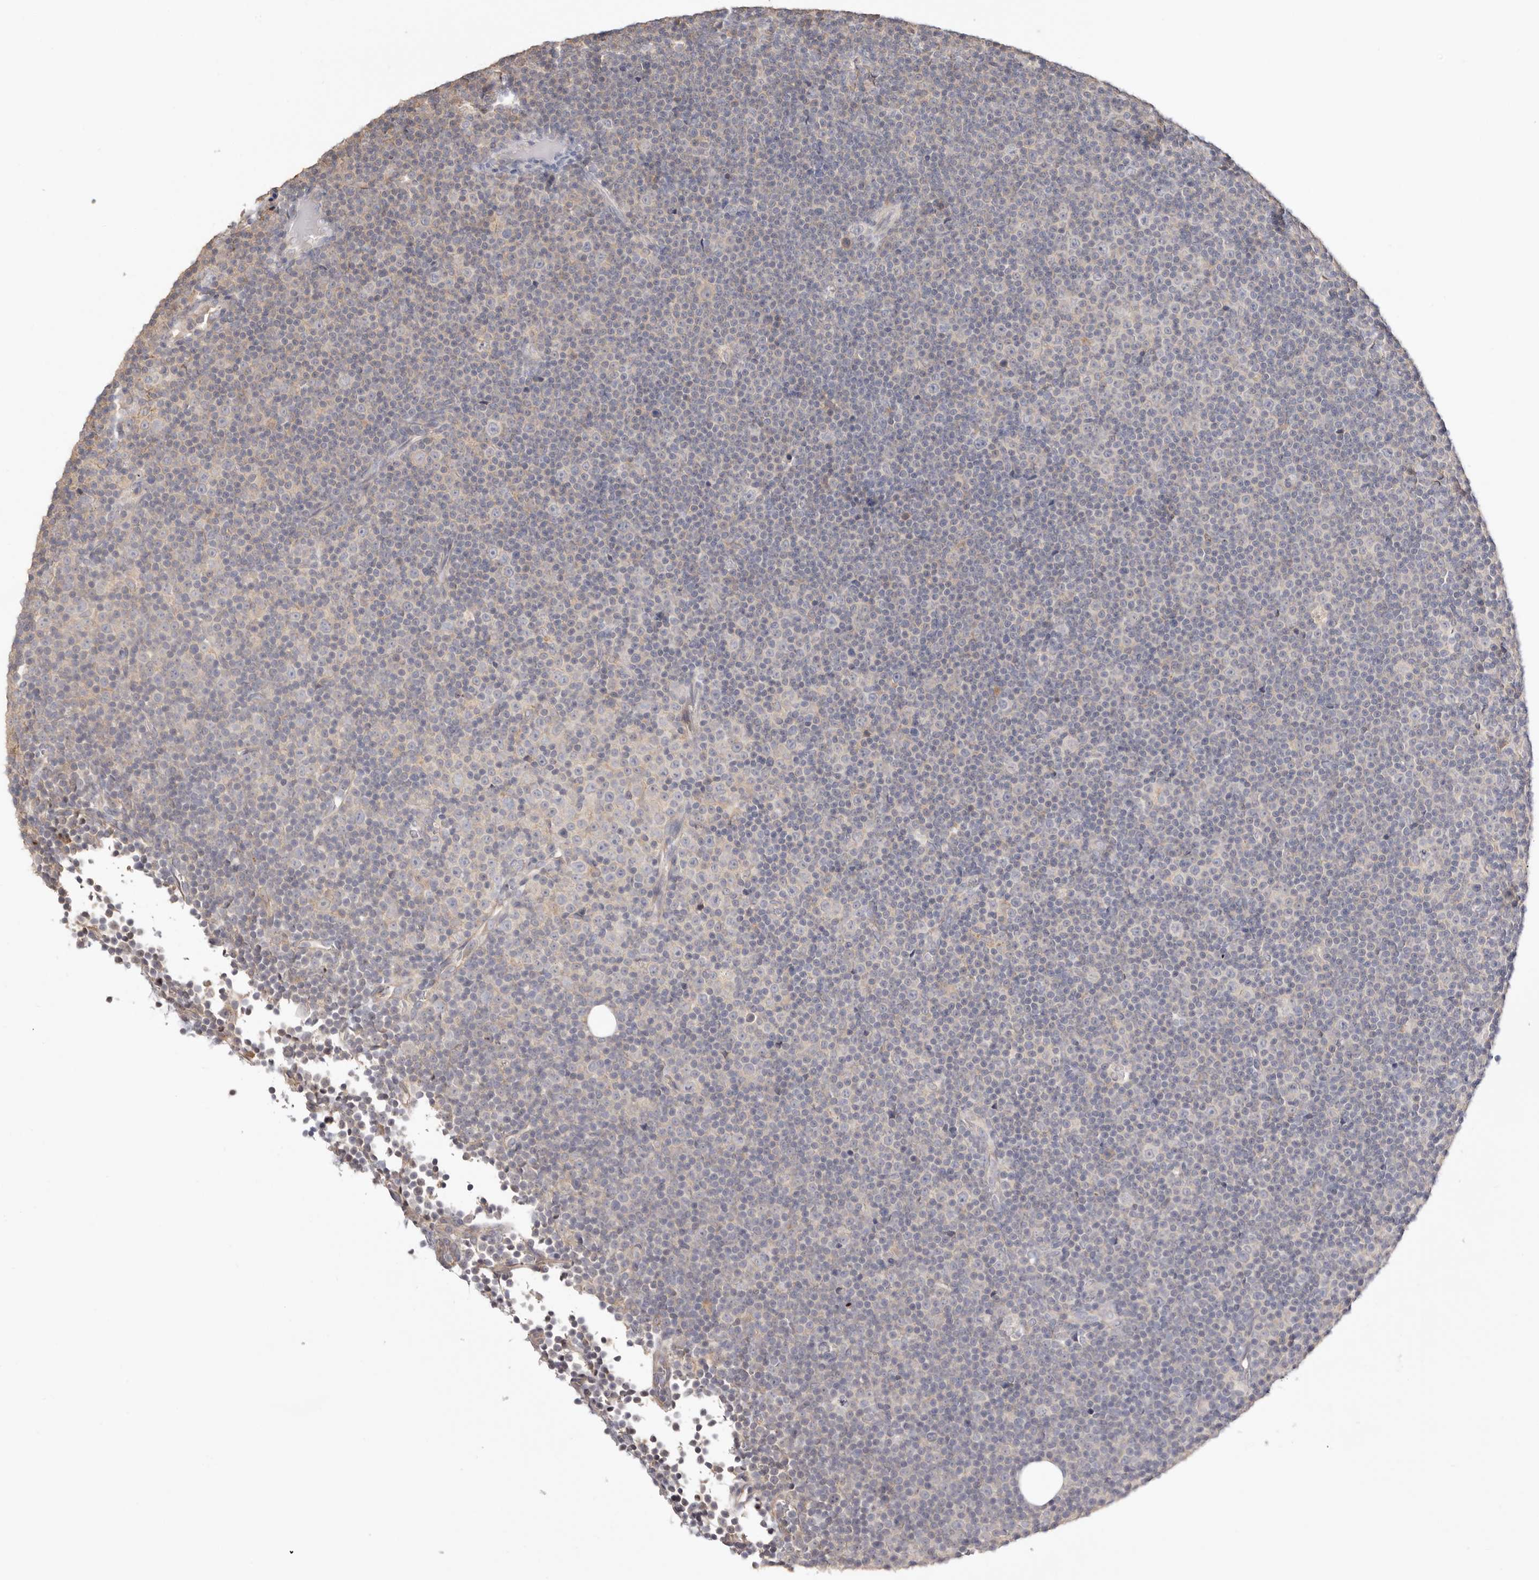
{"staining": {"intensity": "negative", "quantity": "none", "location": "none"}, "tissue": "lymphoma", "cell_type": "Tumor cells", "image_type": "cancer", "snomed": [{"axis": "morphology", "description": "Malignant lymphoma, non-Hodgkin's type, Low grade"}, {"axis": "topography", "description": "Lymph node"}], "caption": "Human low-grade malignant lymphoma, non-Hodgkin's type stained for a protein using IHC shows no positivity in tumor cells.", "gene": "S100A14", "patient": {"sex": "female", "age": 67}}